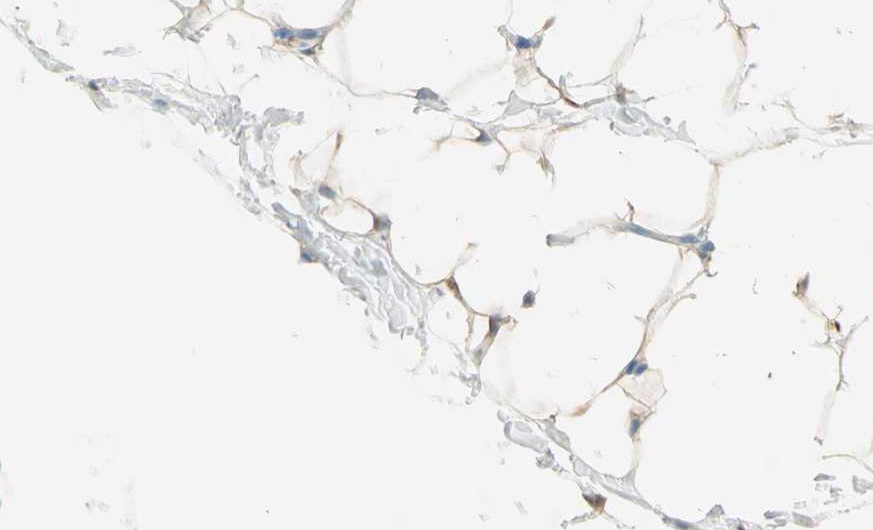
{"staining": {"intensity": "moderate", "quantity": ">75%", "location": "cytoplasmic/membranous"}, "tissue": "adipose tissue", "cell_type": "Adipocytes", "image_type": "normal", "snomed": [{"axis": "morphology", "description": "Normal tissue, NOS"}, {"axis": "topography", "description": "Soft tissue"}], "caption": "Adipocytes exhibit medium levels of moderate cytoplasmic/membranous positivity in about >75% of cells in benign adipose tissue. The protein of interest is shown in brown color, while the nuclei are stained blue.", "gene": "ATF6", "patient": {"sex": "male", "age": 26}}